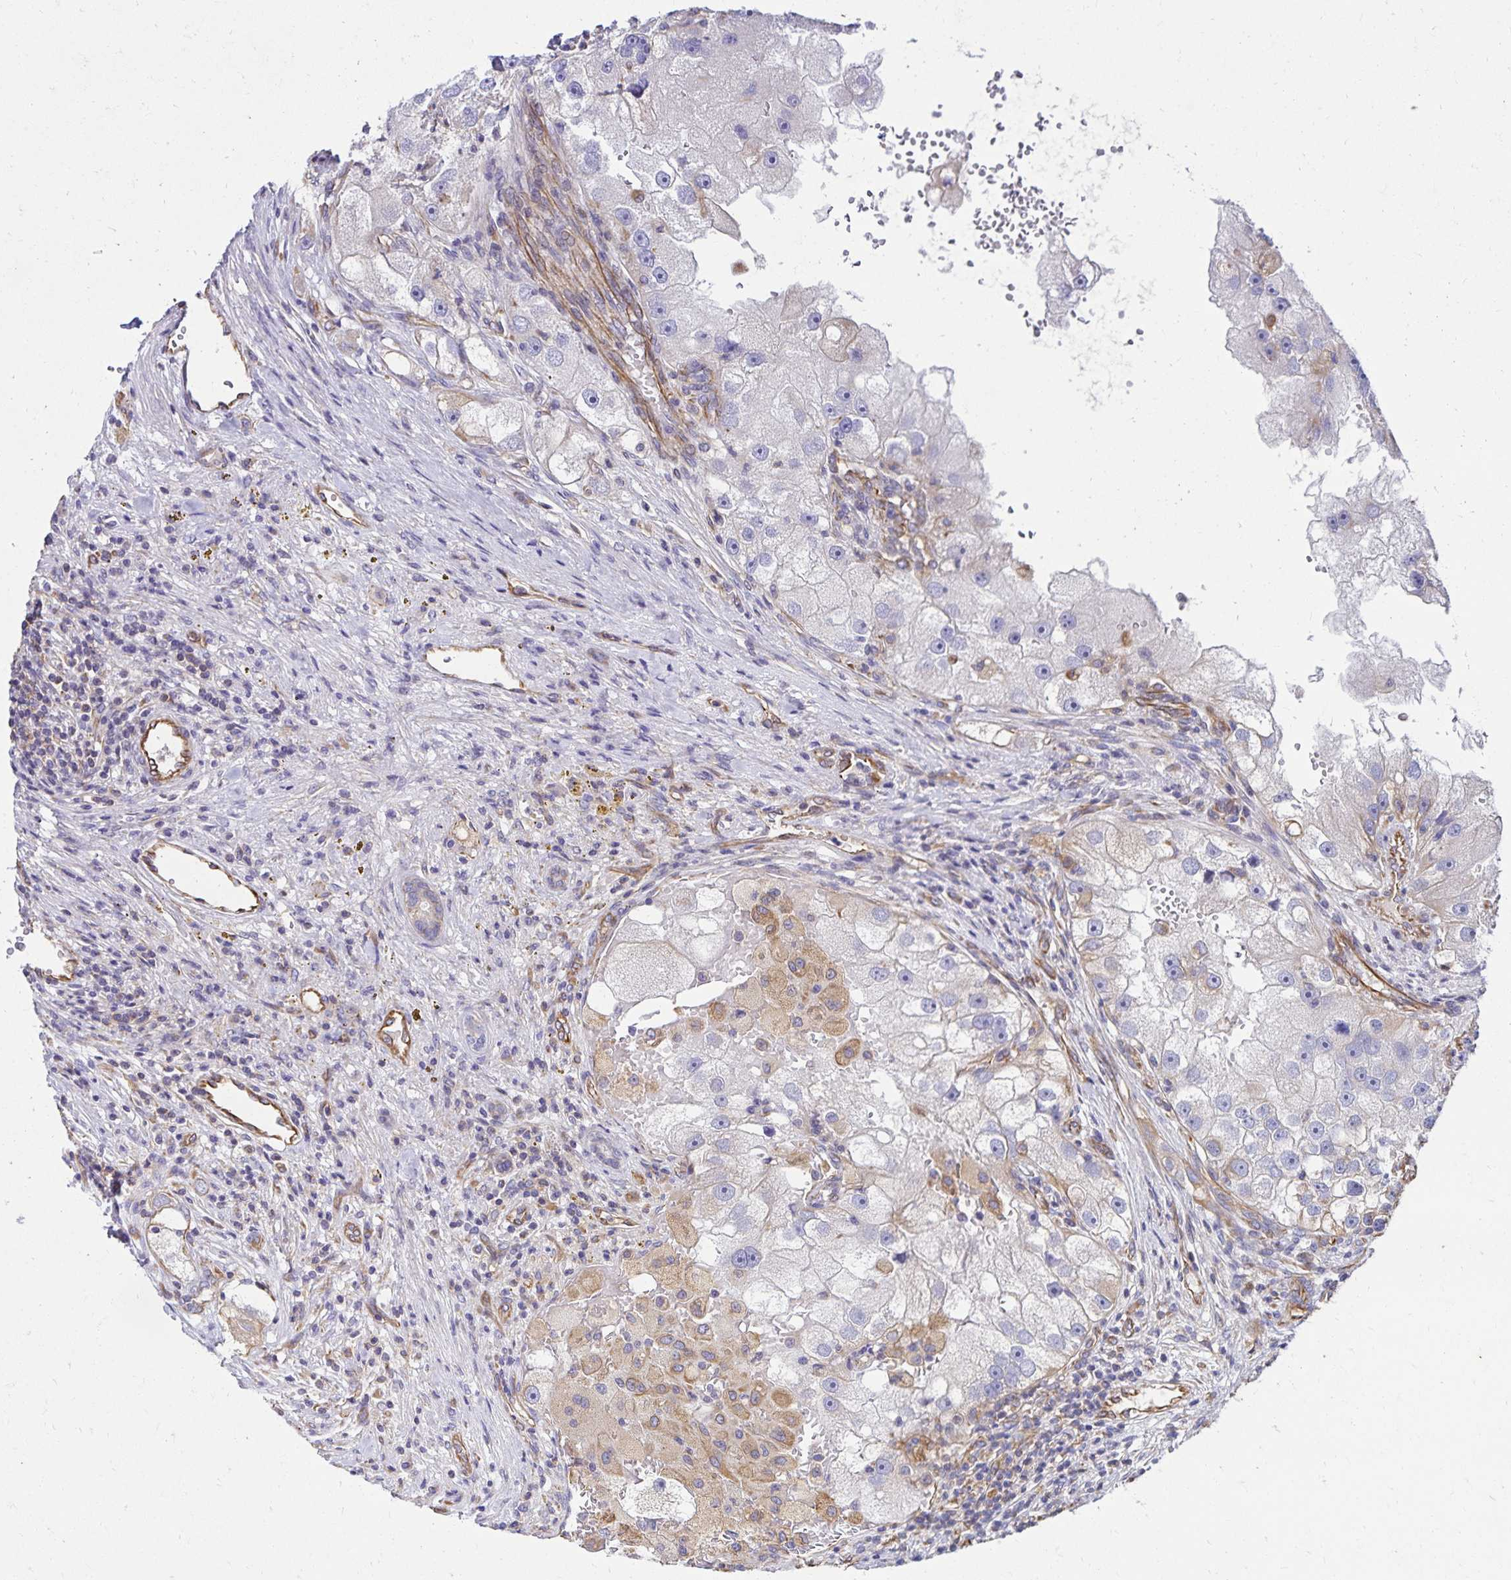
{"staining": {"intensity": "weak", "quantity": "<25%", "location": "cytoplasmic/membranous"}, "tissue": "renal cancer", "cell_type": "Tumor cells", "image_type": "cancer", "snomed": [{"axis": "morphology", "description": "Adenocarcinoma, NOS"}, {"axis": "topography", "description": "Kidney"}], "caption": "DAB immunohistochemical staining of renal adenocarcinoma reveals no significant staining in tumor cells. Nuclei are stained in blue.", "gene": "TRPV6", "patient": {"sex": "male", "age": 63}}